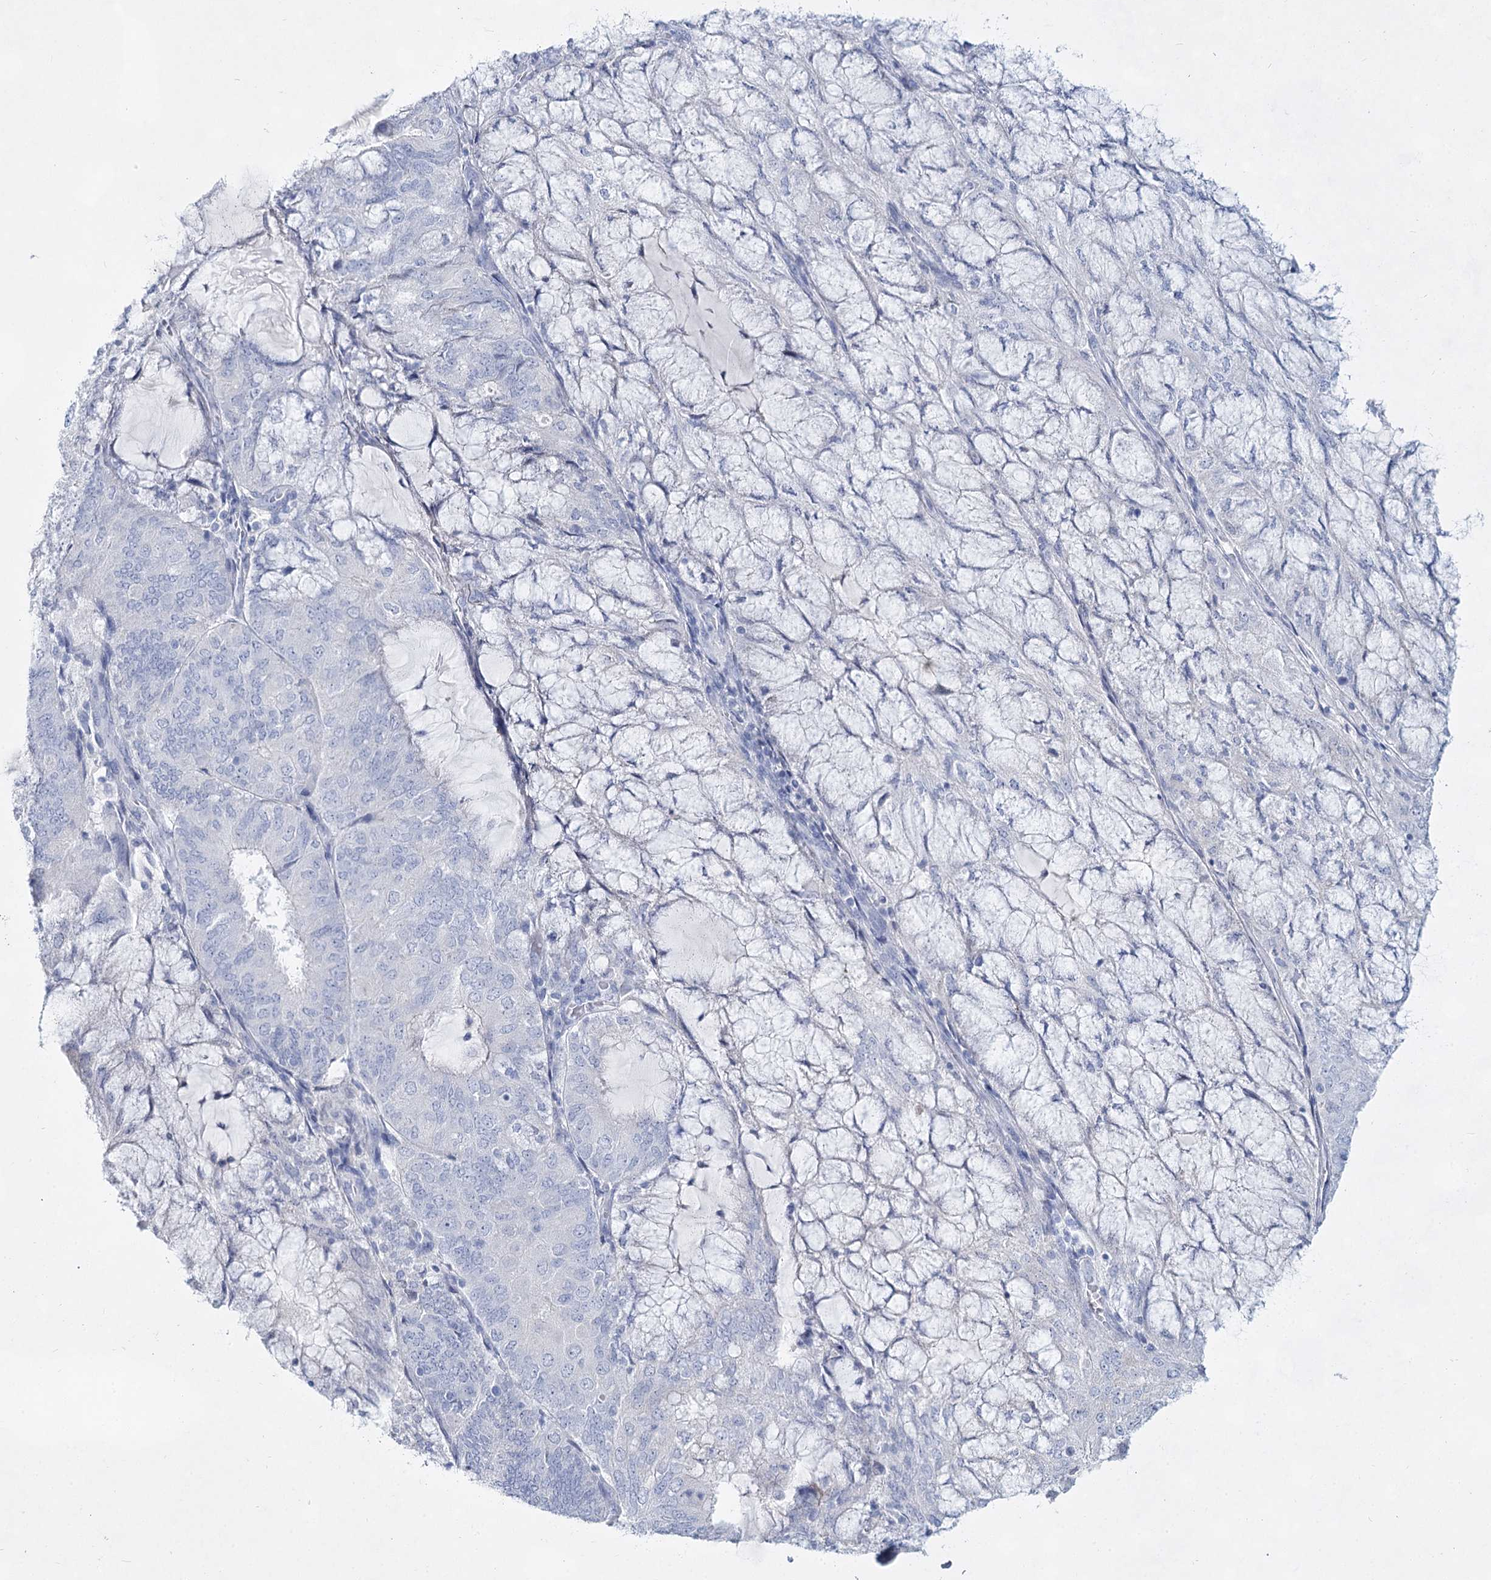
{"staining": {"intensity": "negative", "quantity": "none", "location": "none"}, "tissue": "endometrial cancer", "cell_type": "Tumor cells", "image_type": "cancer", "snomed": [{"axis": "morphology", "description": "Adenocarcinoma, NOS"}, {"axis": "topography", "description": "Endometrium"}], "caption": "DAB immunohistochemical staining of endometrial adenocarcinoma demonstrates no significant expression in tumor cells.", "gene": "SLC17A2", "patient": {"sex": "female", "age": 81}}